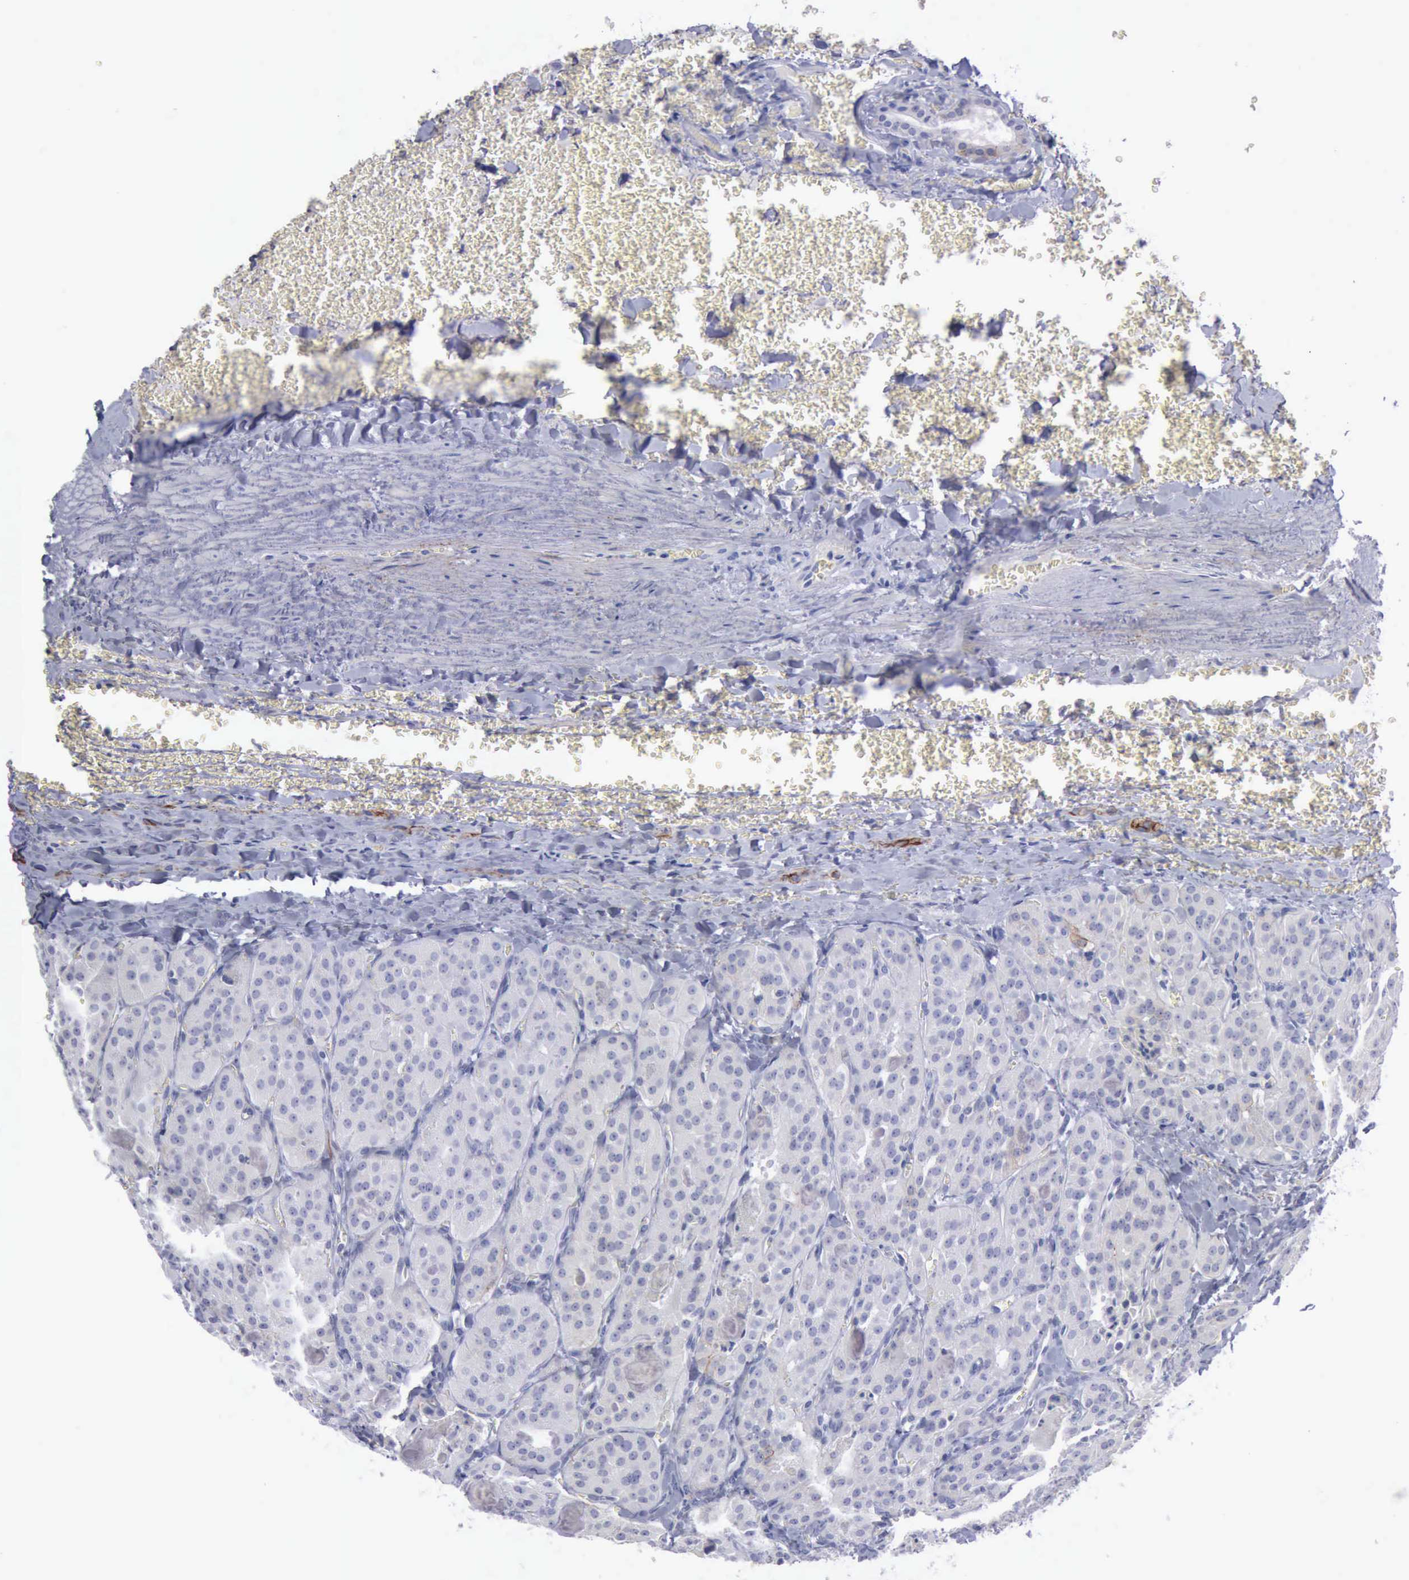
{"staining": {"intensity": "negative", "quantity": "none", "location": "none"}, "tissue": "thyroid cancer", "cell_type": "Tumor cells", "image_type": "cancer", "snomed": [{"axis": "morphology", "description": "Carcinoma, NOS"}, {"axis": "topography", "description": "Thyroid gland"}], "caption": "High power microscopy photomicrograph of an IHC image of thyroid cancer, revealing no significant expression in tumor cells.", "gene": "CDH2", "patient": {"sex": "male", "age": 76}}